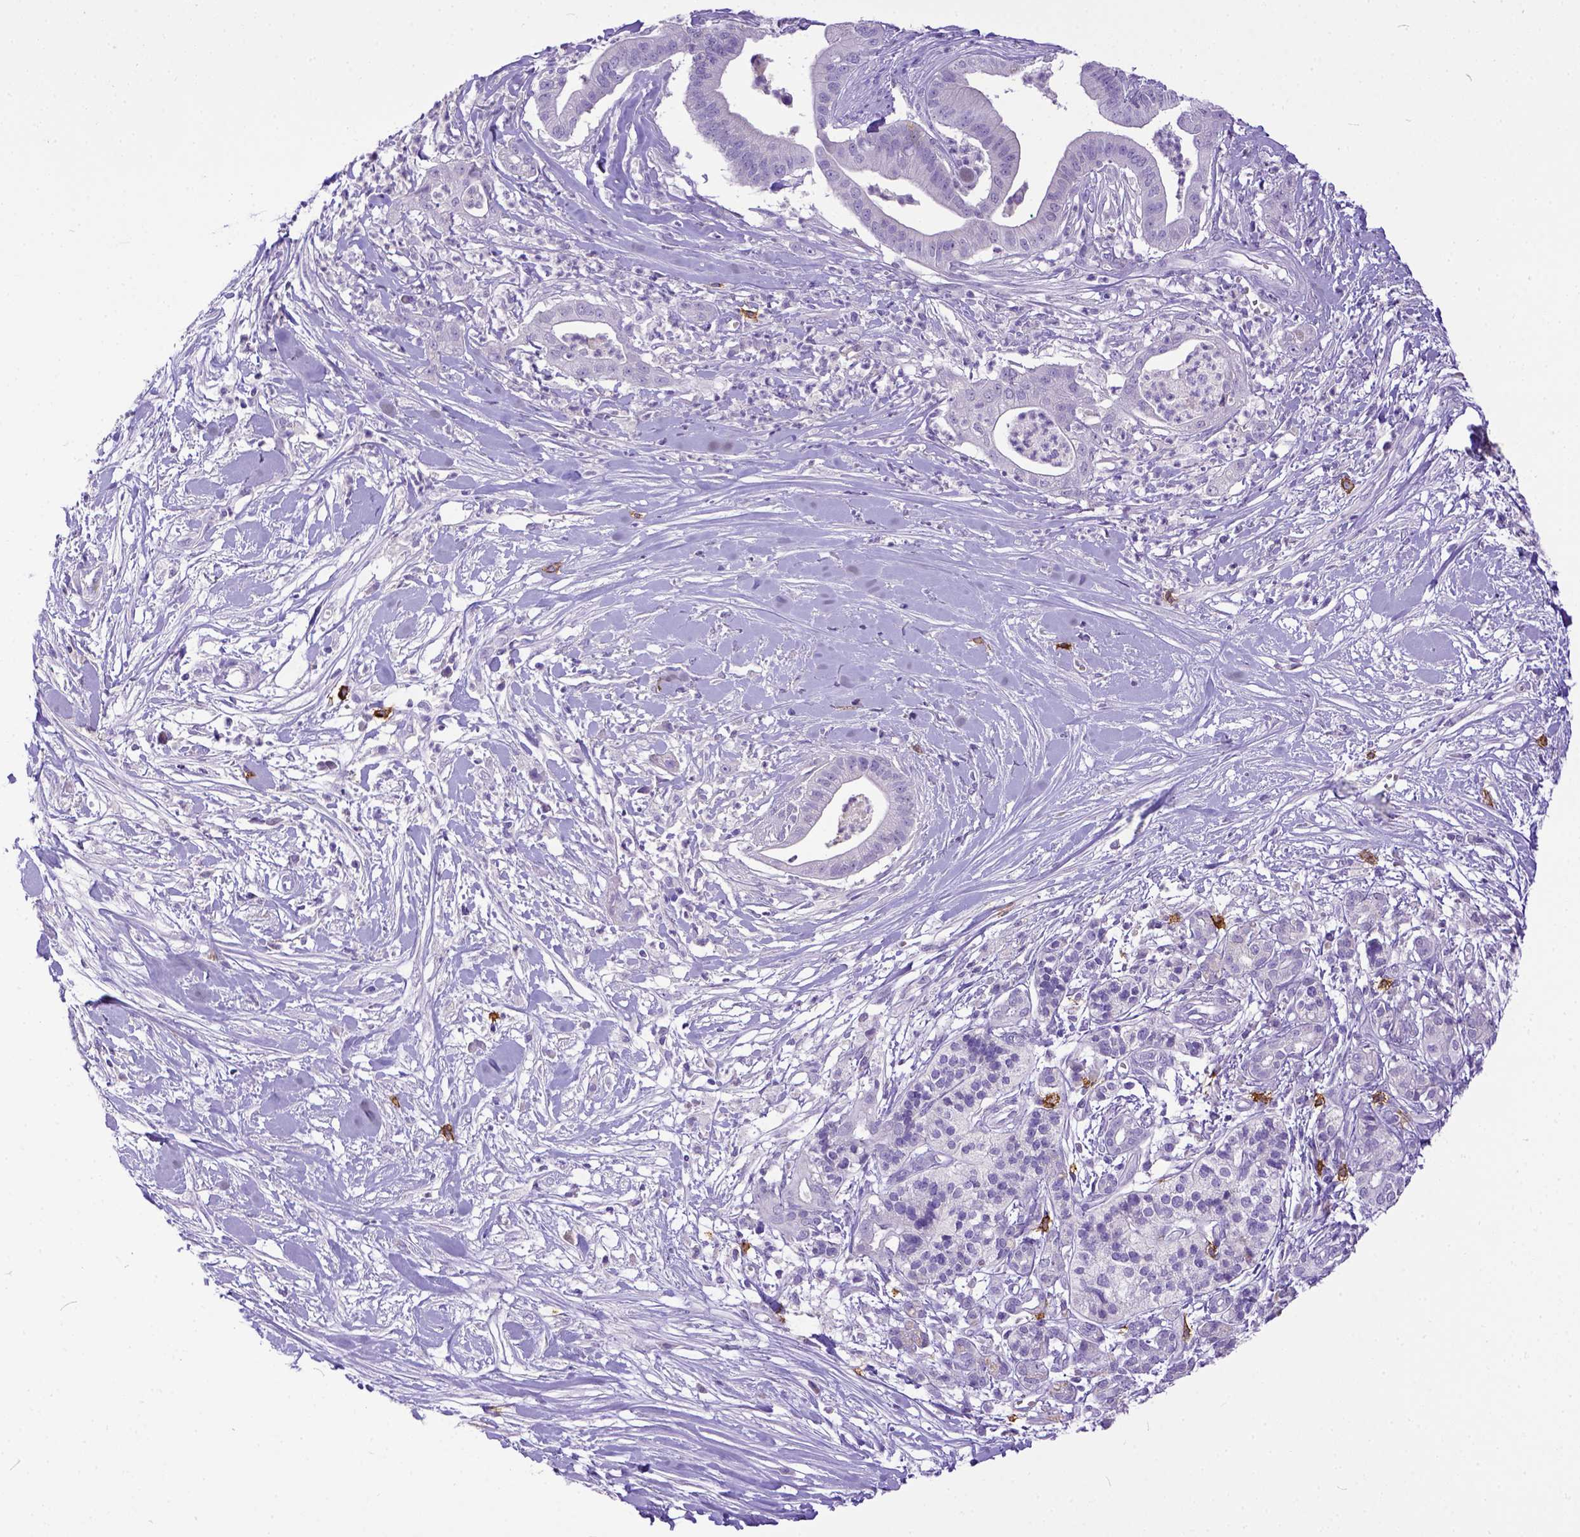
{"staining": {"intensity": "negative", "quantity": "none", "location": "none"}, "tissue": "pancreatic cancer", "cell_type": "Tumor cells", "image_type": "cancer", "snomed": [{"axis": "morphology", "description": "Normal tissue, NOS"}, {"axis": "morphology", "description": "Adenocarcinoma, NOS"}, {"axis": "topography", "description": "Lymph node"}, {"axis": "topography", "description": "Pancreas"}], "caption": "Tumor cells are negative for brown protein staining in pancreatic cancer.", "gene": "KIT", "patient": {"sex": "female", "age": 58}}